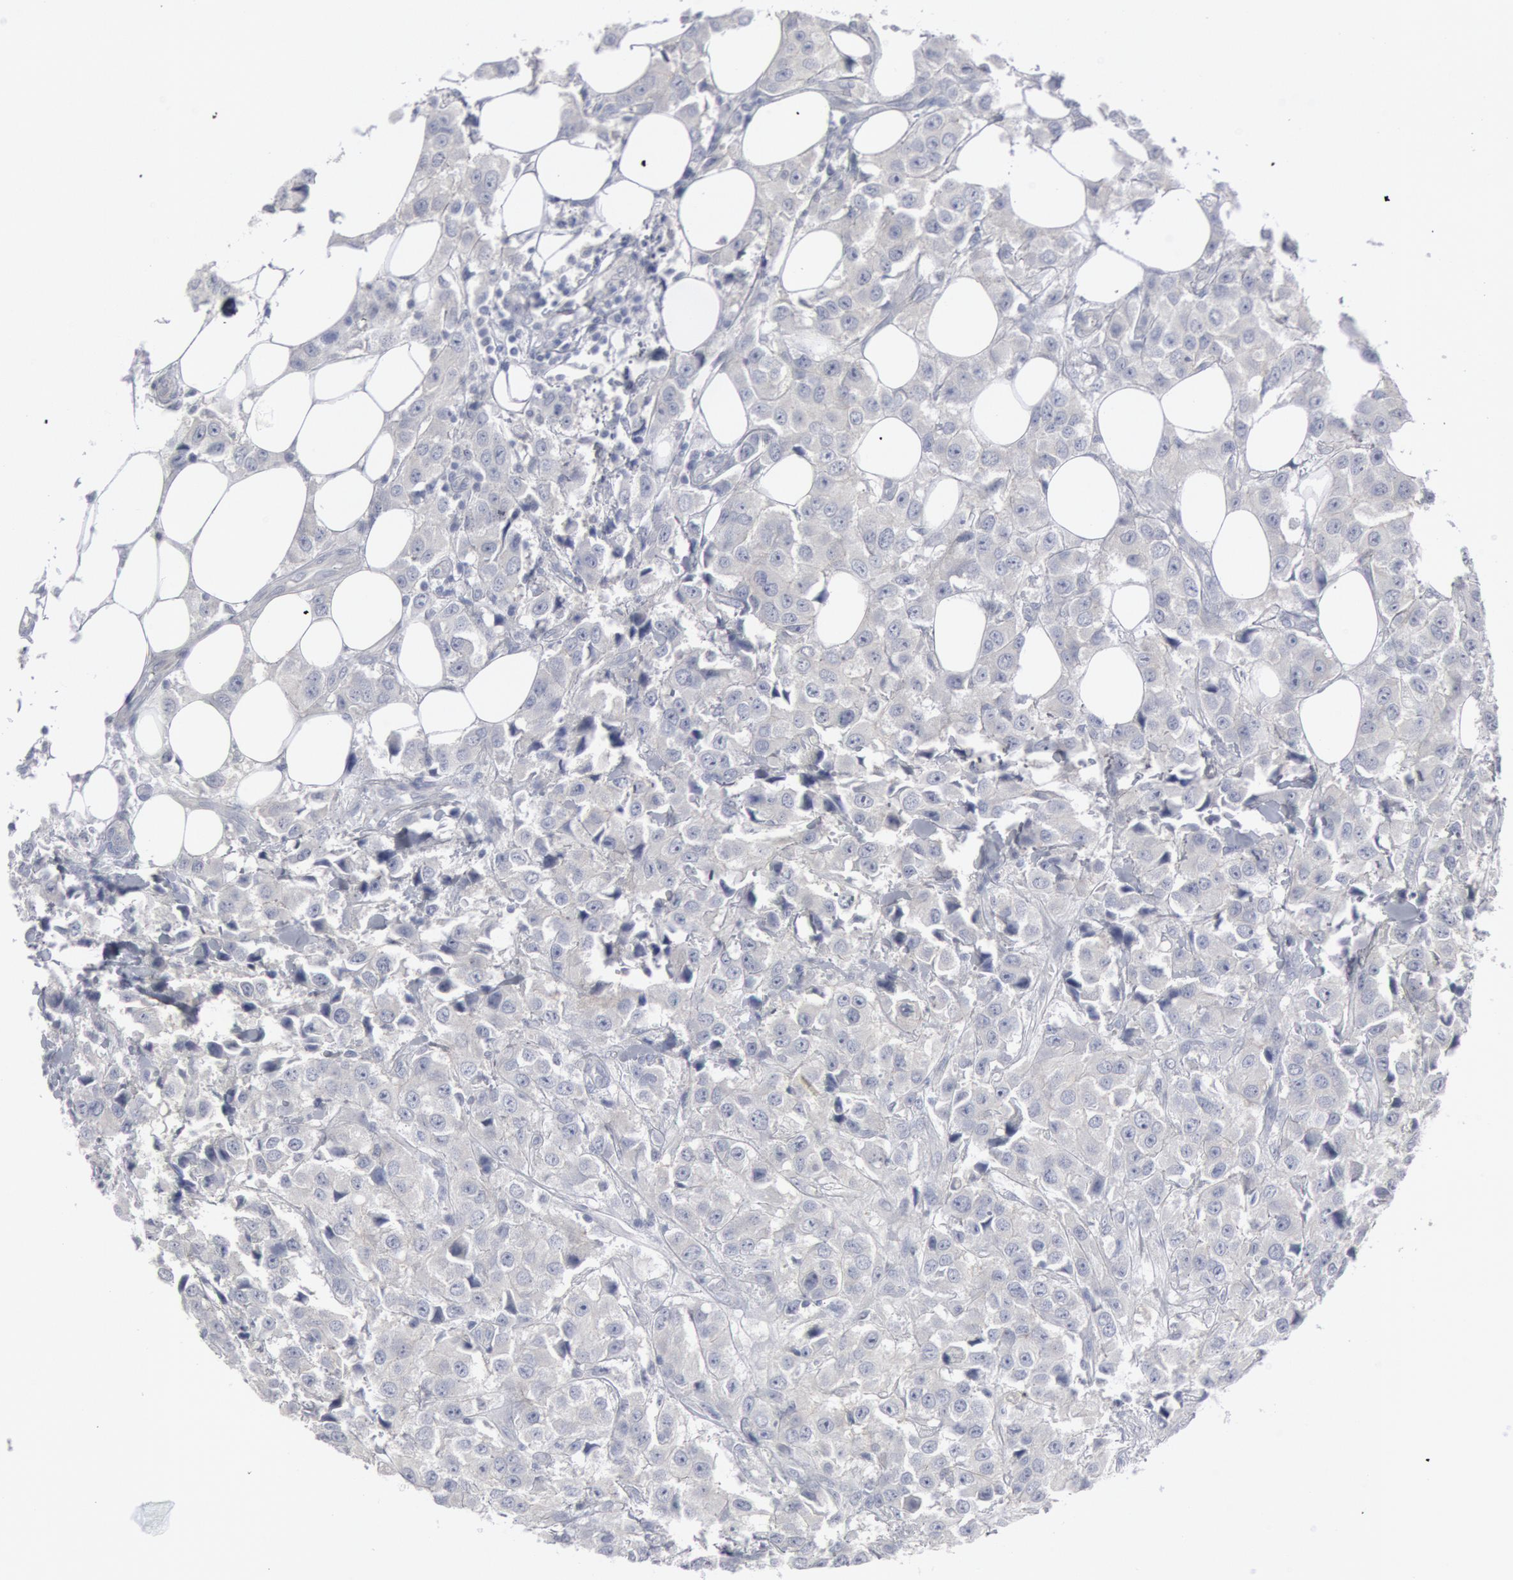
{"staining": {"intensity": "negative", "quantity": "none", "location": "none"}, "tissue": "breast cancer", "cell_type": "Tumor cells", "image_type": "cancer", "snomed": [{"axis": "morphology", "description": "Duct carcinoma"}, {"axis": "topography", "description": "Breast"}], "caption": "An immunohistochemistry (IHC) micrograph of breast cancer is shown. There is no staining in tumor cells of breast cancer.", "gene": "DMC1", "patient": {"sex": "female", "age": 58}}